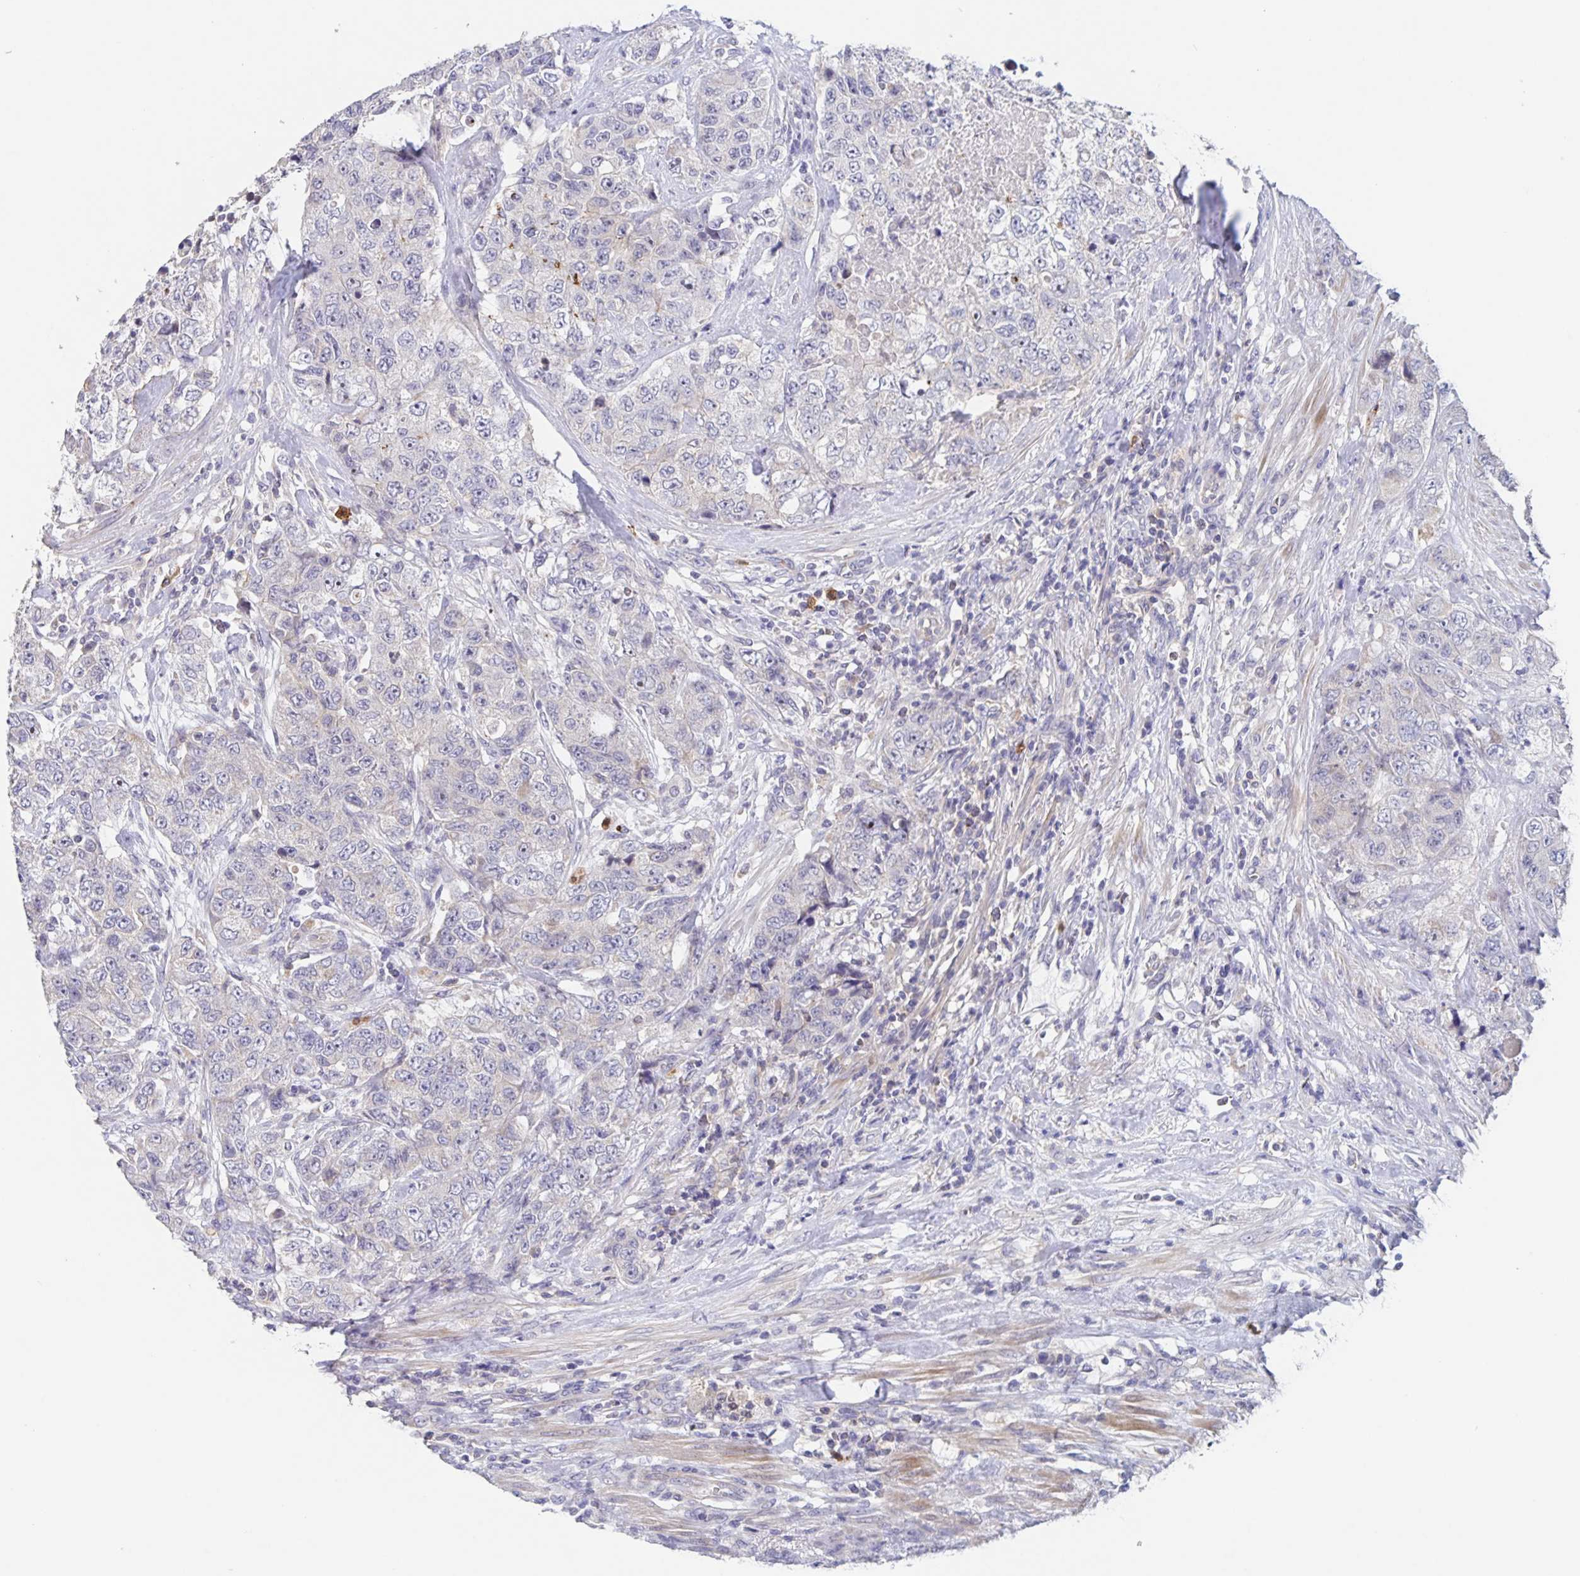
{"staining": {"intensity": "negative", "quantity": "none", "location": "none"}, "tissue": "urothelial cancer", "cell_type": "Tumor cells", "image_type": "cancer", "snomed": [{"axis": "morphology", "description": "Urothelial carcinoma, High grade"}, {"axis": "topography", "description": "Urinary bladder"}], "caption": "Immunohistochemistry (IHC) image of urothelial cancer stained for a protein (brown), which demonstrates no positivity in tumor cells.", "gene": "CDC42BPG", "patient": {"sex": "female", "age": 78}}